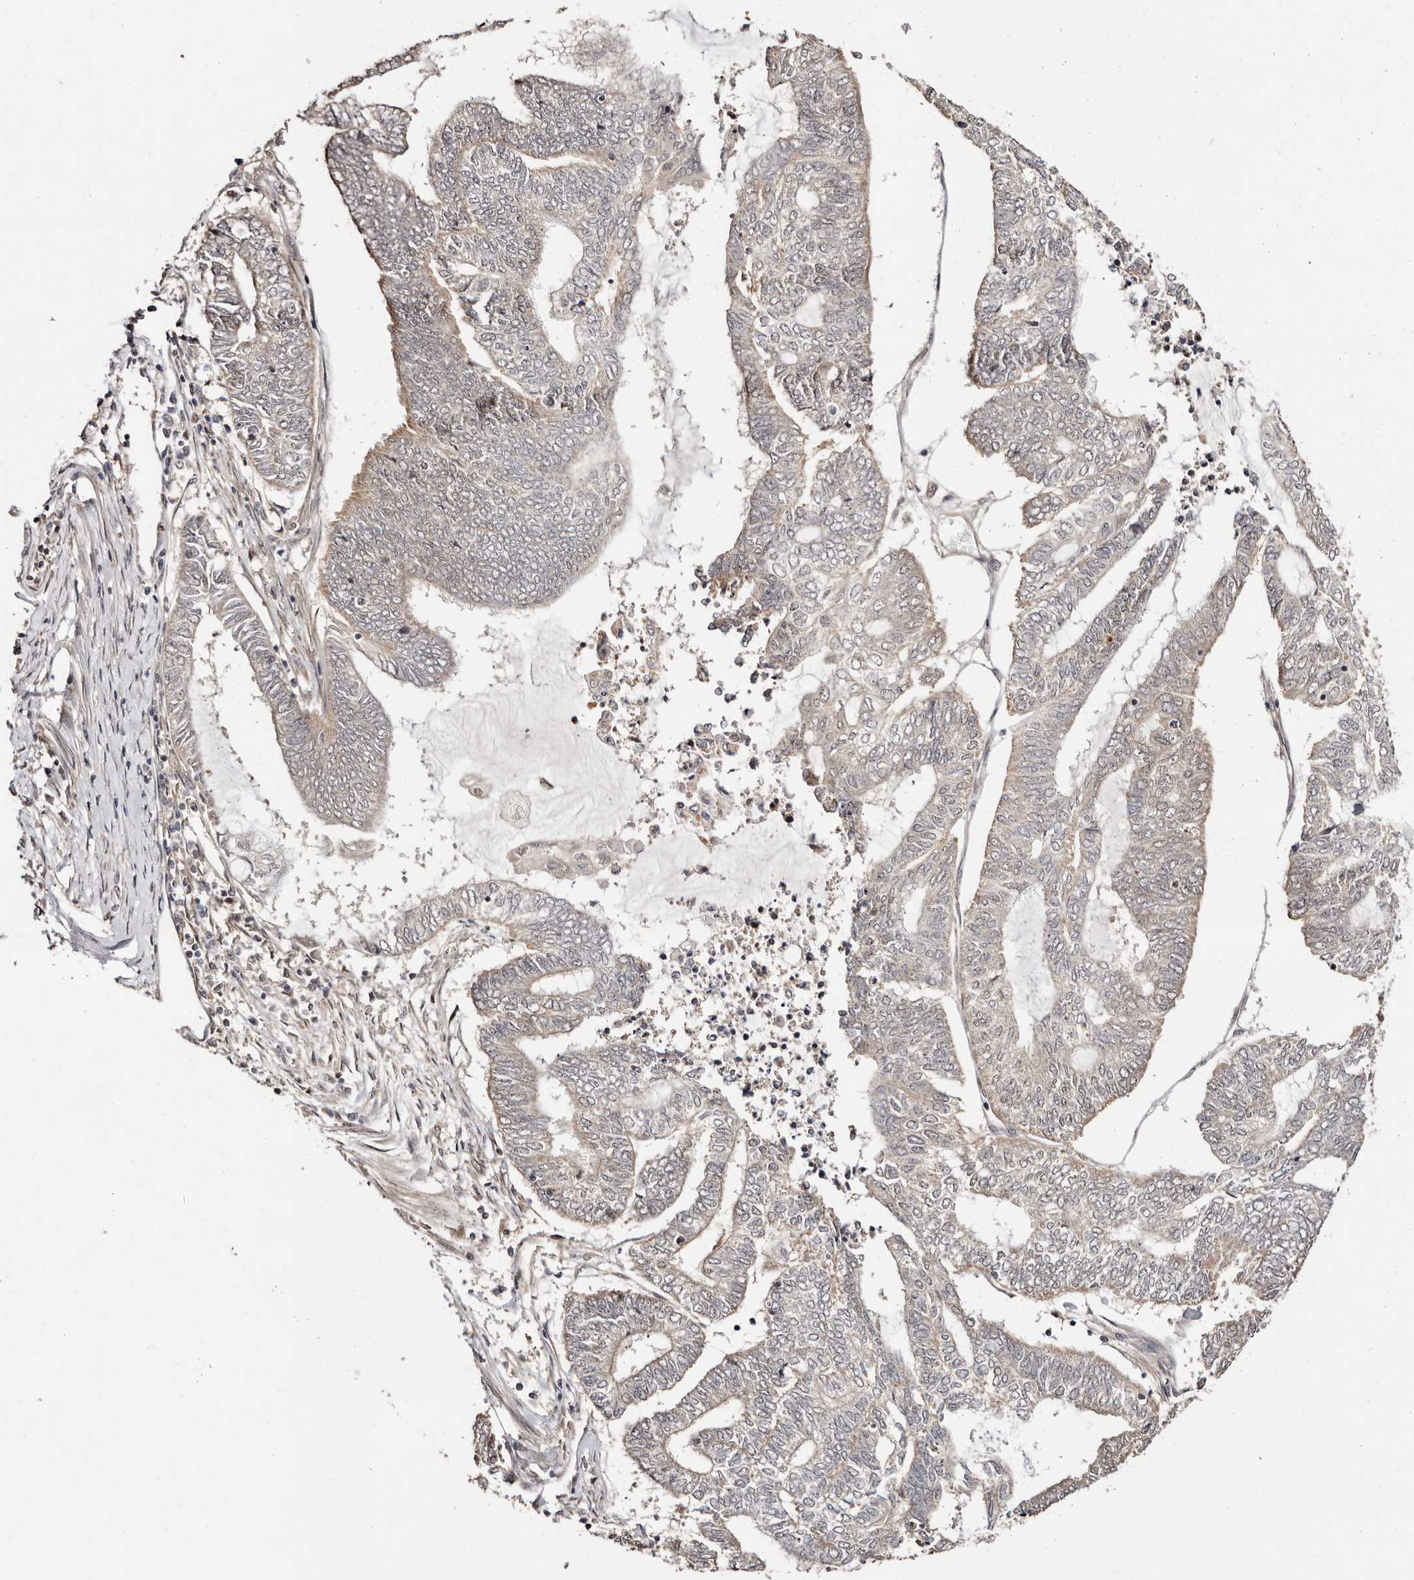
{"staining": {"intensity": "negative", "quantity": "none", "location": "none"}, "tissue": "endometrial cancer", "cell_type": "Tumor cells", "image_type": "cancer", "snomed": [{"axis": "morphology", "description": "Adenocarcinoma, NOS"}, {"axis": "topography", "description": "Uterus"}, {"axis": "topography", "description": "Endometrium"}], "caption": "An immunohistochemistry (IHC) image of endometrial adenocarcinoma is shown. There is no staining in tumor cells of endometrial adenocarcinoma.", "gene": "CTNNBL1", "patient": {"sex": "female", "age": 70}}